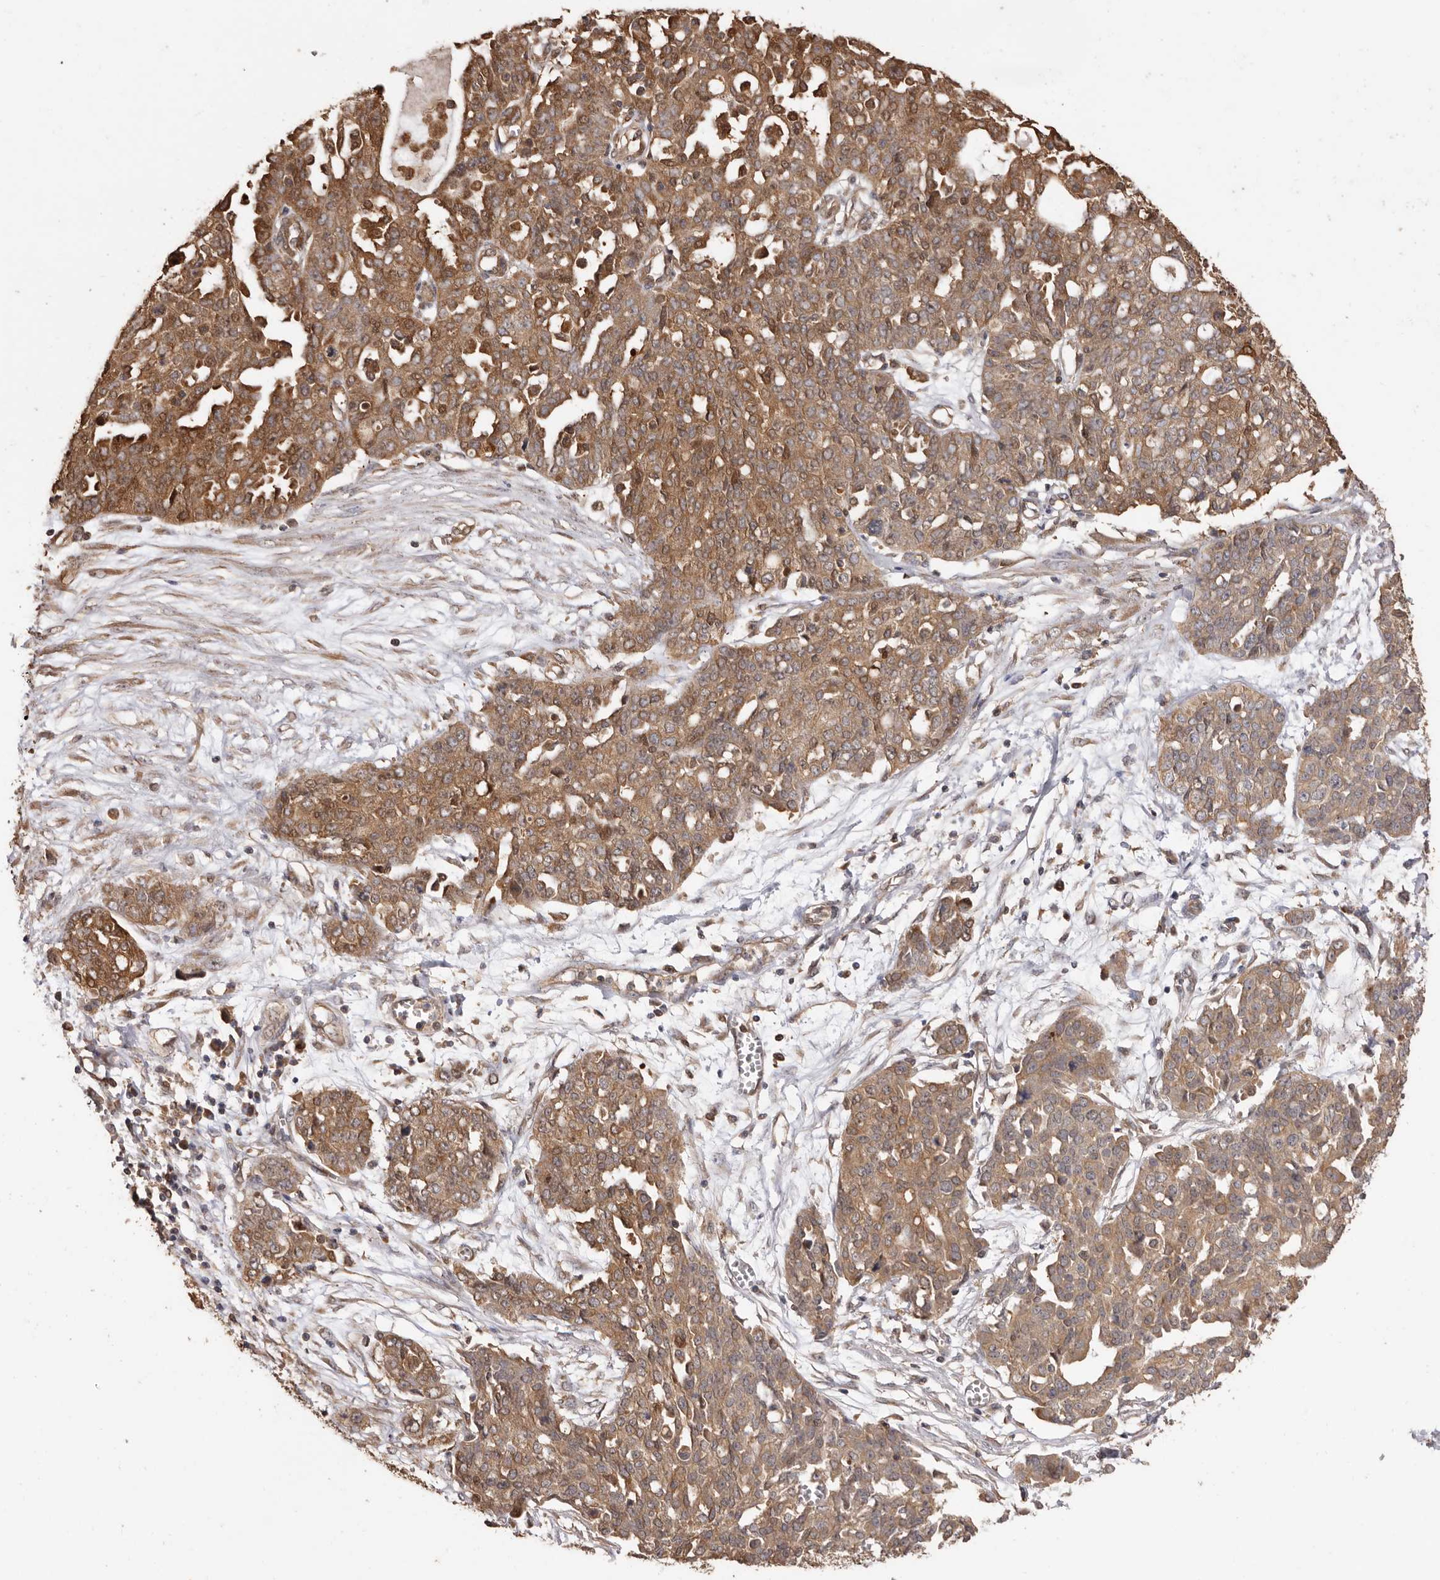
{"staining": {"intensity": "moderate", "quantity": ">75%", "location": "cytoplasmic/membranous"}, "tissue": "ovarian cancer", "cell_type": "Tumor cells", "image_type": "cancer", "snomed": [{"axis": "morphology", "description": "Cystadenocarcinoma, serous, NOS"}, {"axis": "topography", "description": "Soft tissue"}, {"axis": "topography", "description": "Ovary"}], "caption": "DAB immunohistochemical staining of human serous cystadenocarcinoma (ovarian) displays moderate cytoplasmic/membranous protein positivity in approximately >75% of tumor cells. Immunohistochemistry (ihc) stains the protein in brown and the nuclei are stained blue.", "gene": "COQ8B", "patient": {"sex": "female", "age": 57}}